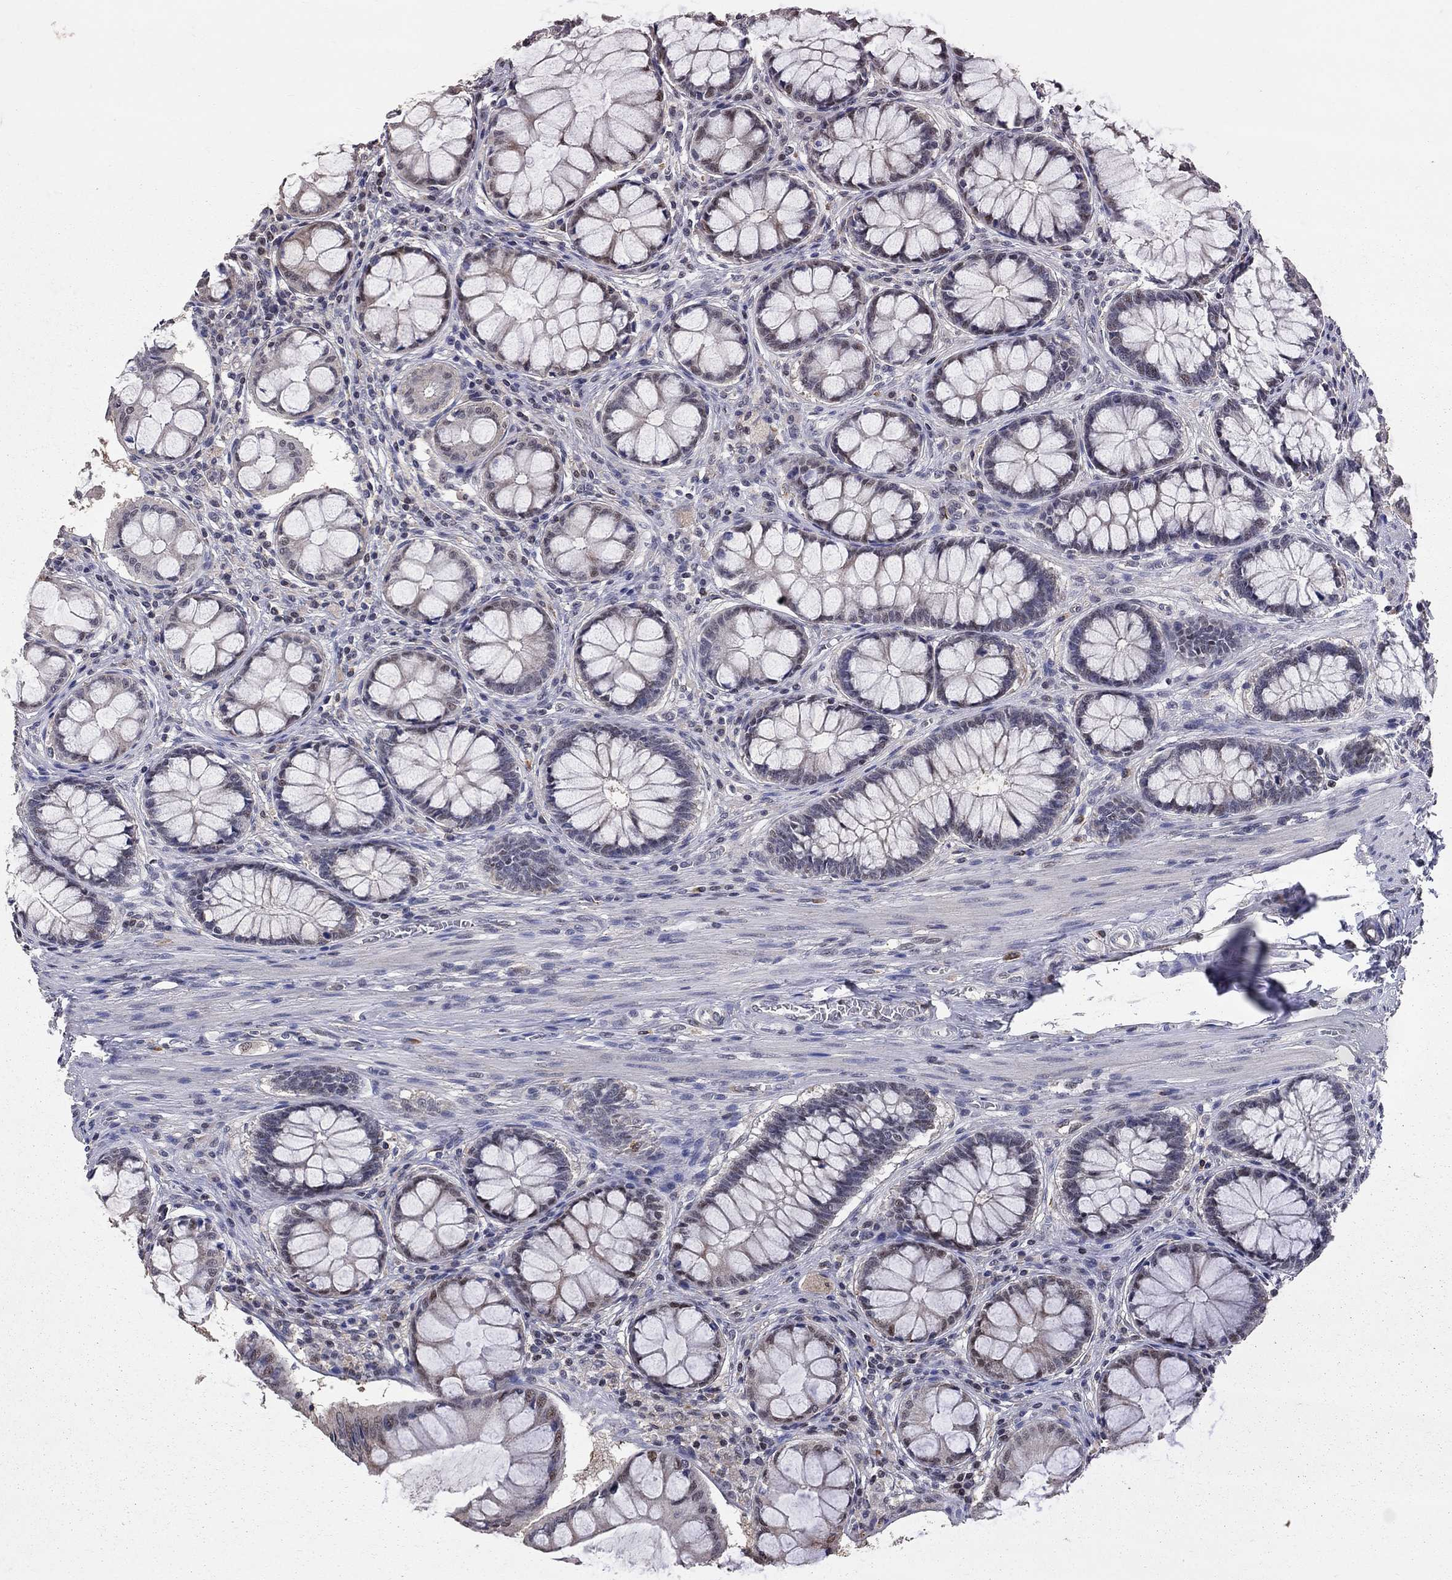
{"staining": {"intensity": "negative", "quantity": "none", "location": "none"}, "tissue": "colon", "cell_type": "Endothelial cells", "image_type": "normal", "snomed": [{"axis": "morphology", "description": "Normal tissue, NOS"}, {"axis": "topography", "description": "Colon"}], "caption": "This is an immunohistochemistry (IHC) histopathology image of unremarkable human colon. There is no staining in endothelial cells.", "gene": "HDAC3", "patient": {"sex": "female", "age": 65}}